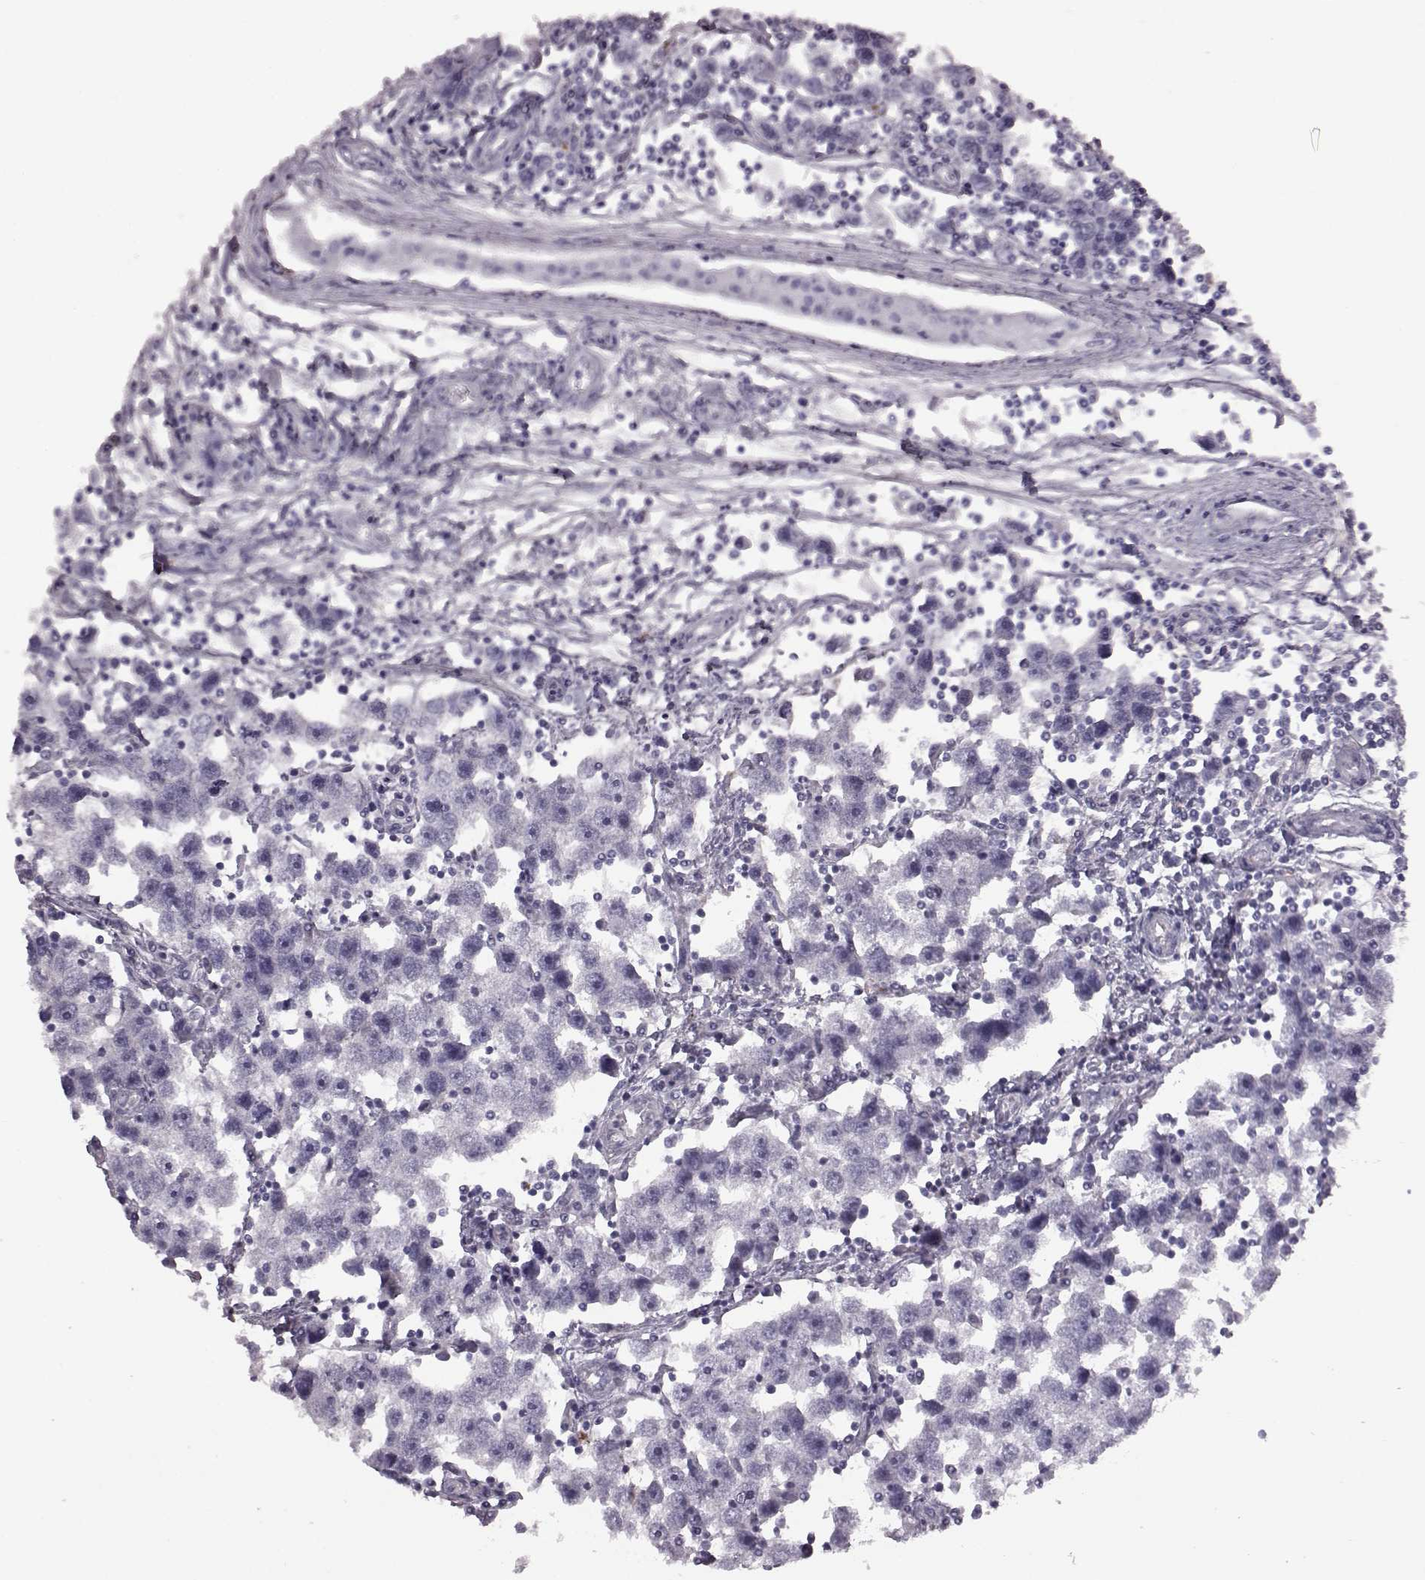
{"staining": {"intensity": "negative", "quantity": "none", "location": "none"}, "tissue": "testis cancer", "cell_type": "Tumor cells", "image_type": "cancer", "snomed": [{"axis": "morphology", "description": "Seminoma, NOS"}, {"axis": "topography", "description": "Testis"}], "caption": "High power microscopy photomicrograph of an immunohistochemistry histopathology image of seminoma (testis), revealing no significant expression in tumor cells. The staining is performed using DAB brown chromogen with nuclei counter-stained in using hematoxylin.", "gene": "SNTG1", "patient": {"sex": "male", "age": 30}}